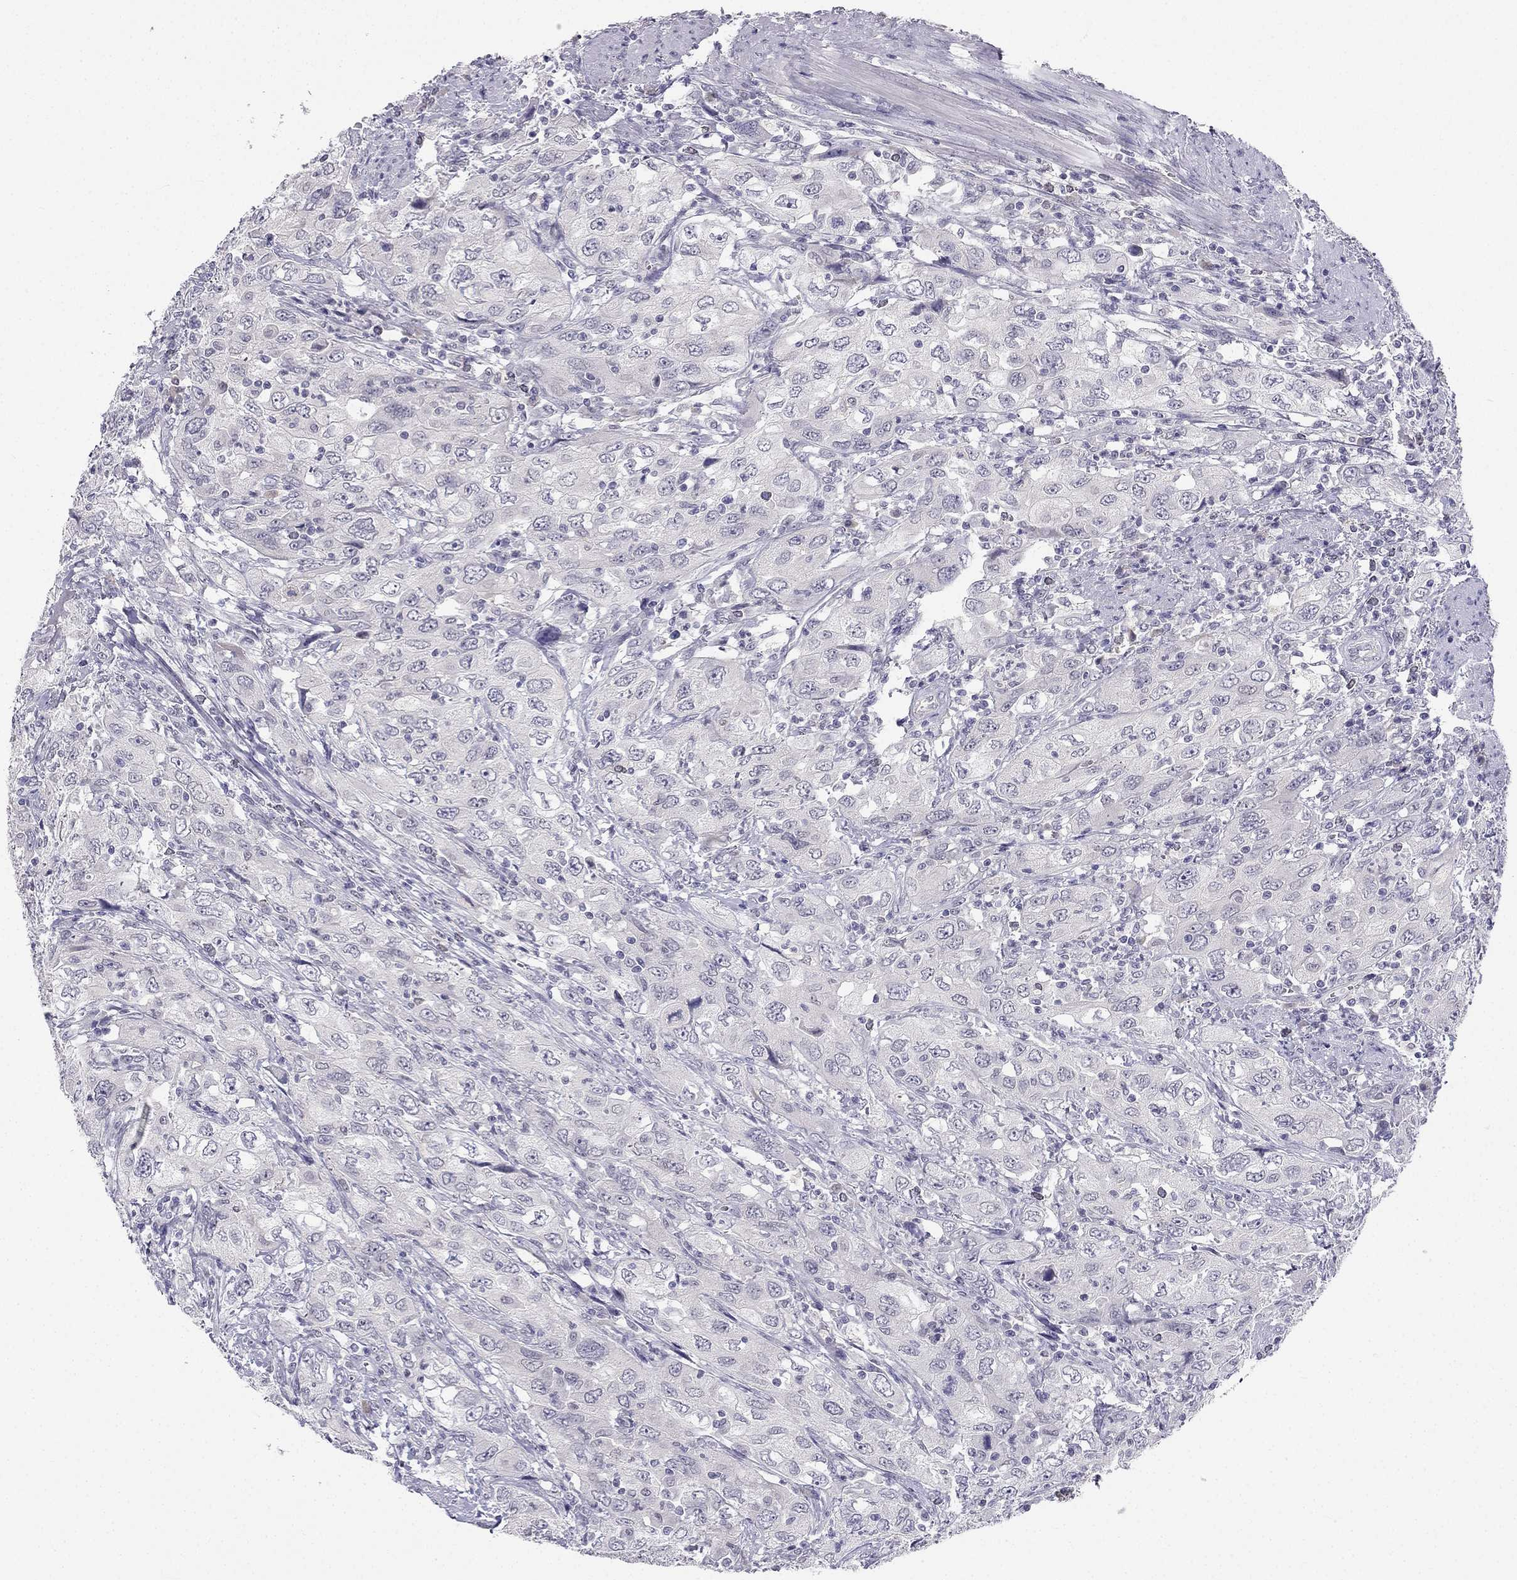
{"staining": {"intensity": "negative", "quantity": "none", "location": "none"}, "tissue": "urothelial cancer", "cell_type": "Tumor cells", "image_type": "cancer", "snomed": [{"axis": "morphology", "description": "Urothelial carcinoma, High grade"}, {"axis": "topography", "description": "Urinary bladder"}], "caption": "Immunohistochemical staining of human urothelial cancer displays no significant expression in tumor cells. (DAB (3,3'-diaminobenzidine) IHC with hematoxylin counter stain).", "gene": "C16orf89", "patient": {"sex": "male", "age": 76}}